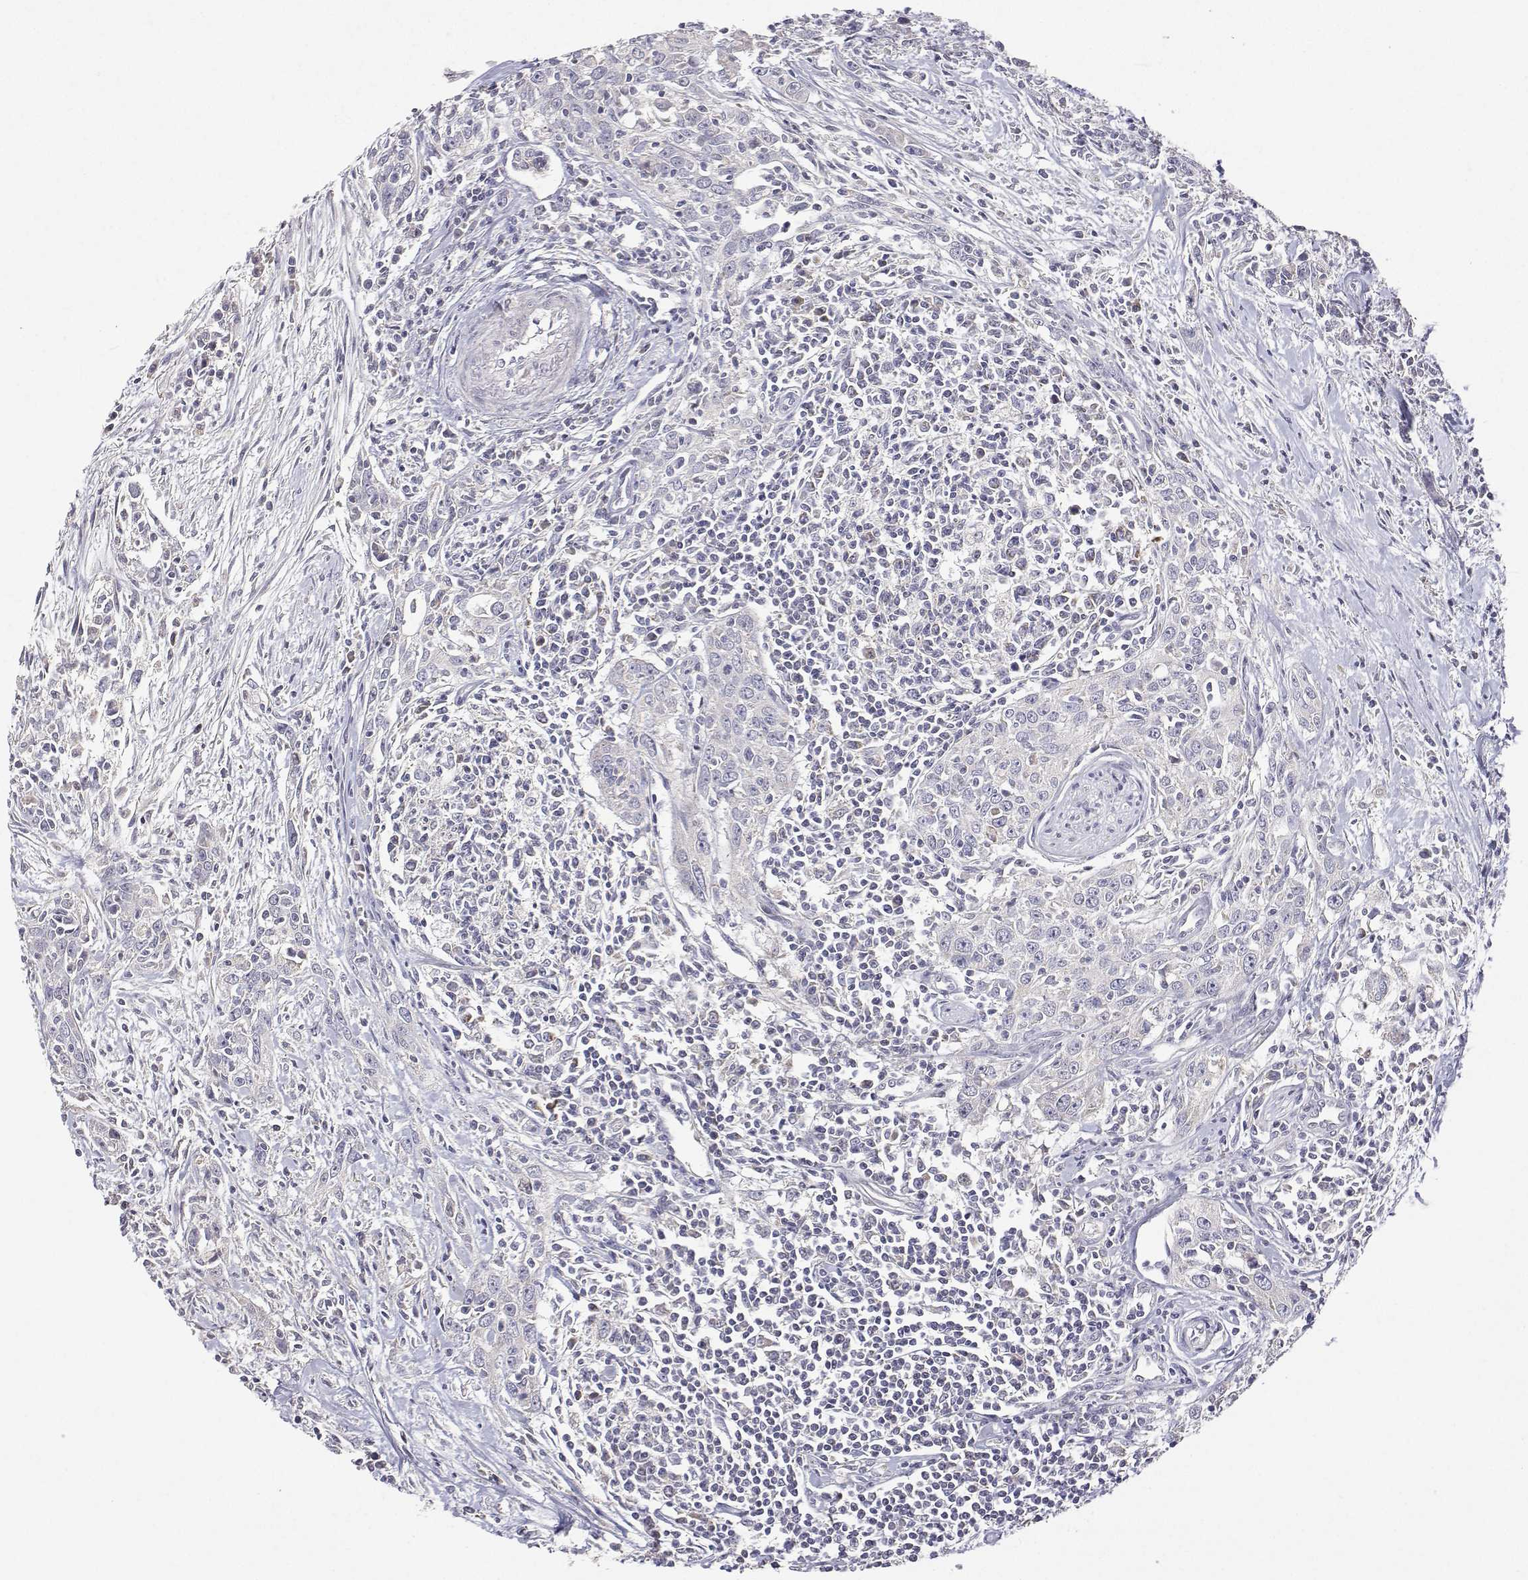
{"staining": {"intensity": "negative", "quantity": "none", "location": "none"}, "tissue": "urothelial cancer", "cell_type": "Tumor cells", "image_type": "cancer", "snomed": [{"axis": "morphology", "description": "Urothelial carcinoma, High grade"}, {"axis": "topography", "description": "Urinary bladder"}], "caption": "The histopathology image demonstrates no significant expression in tumor cells of high-grade urothelial carcinoma.", "gene": "MRPL3", "patient": {"sex": "male", "age": 83}}